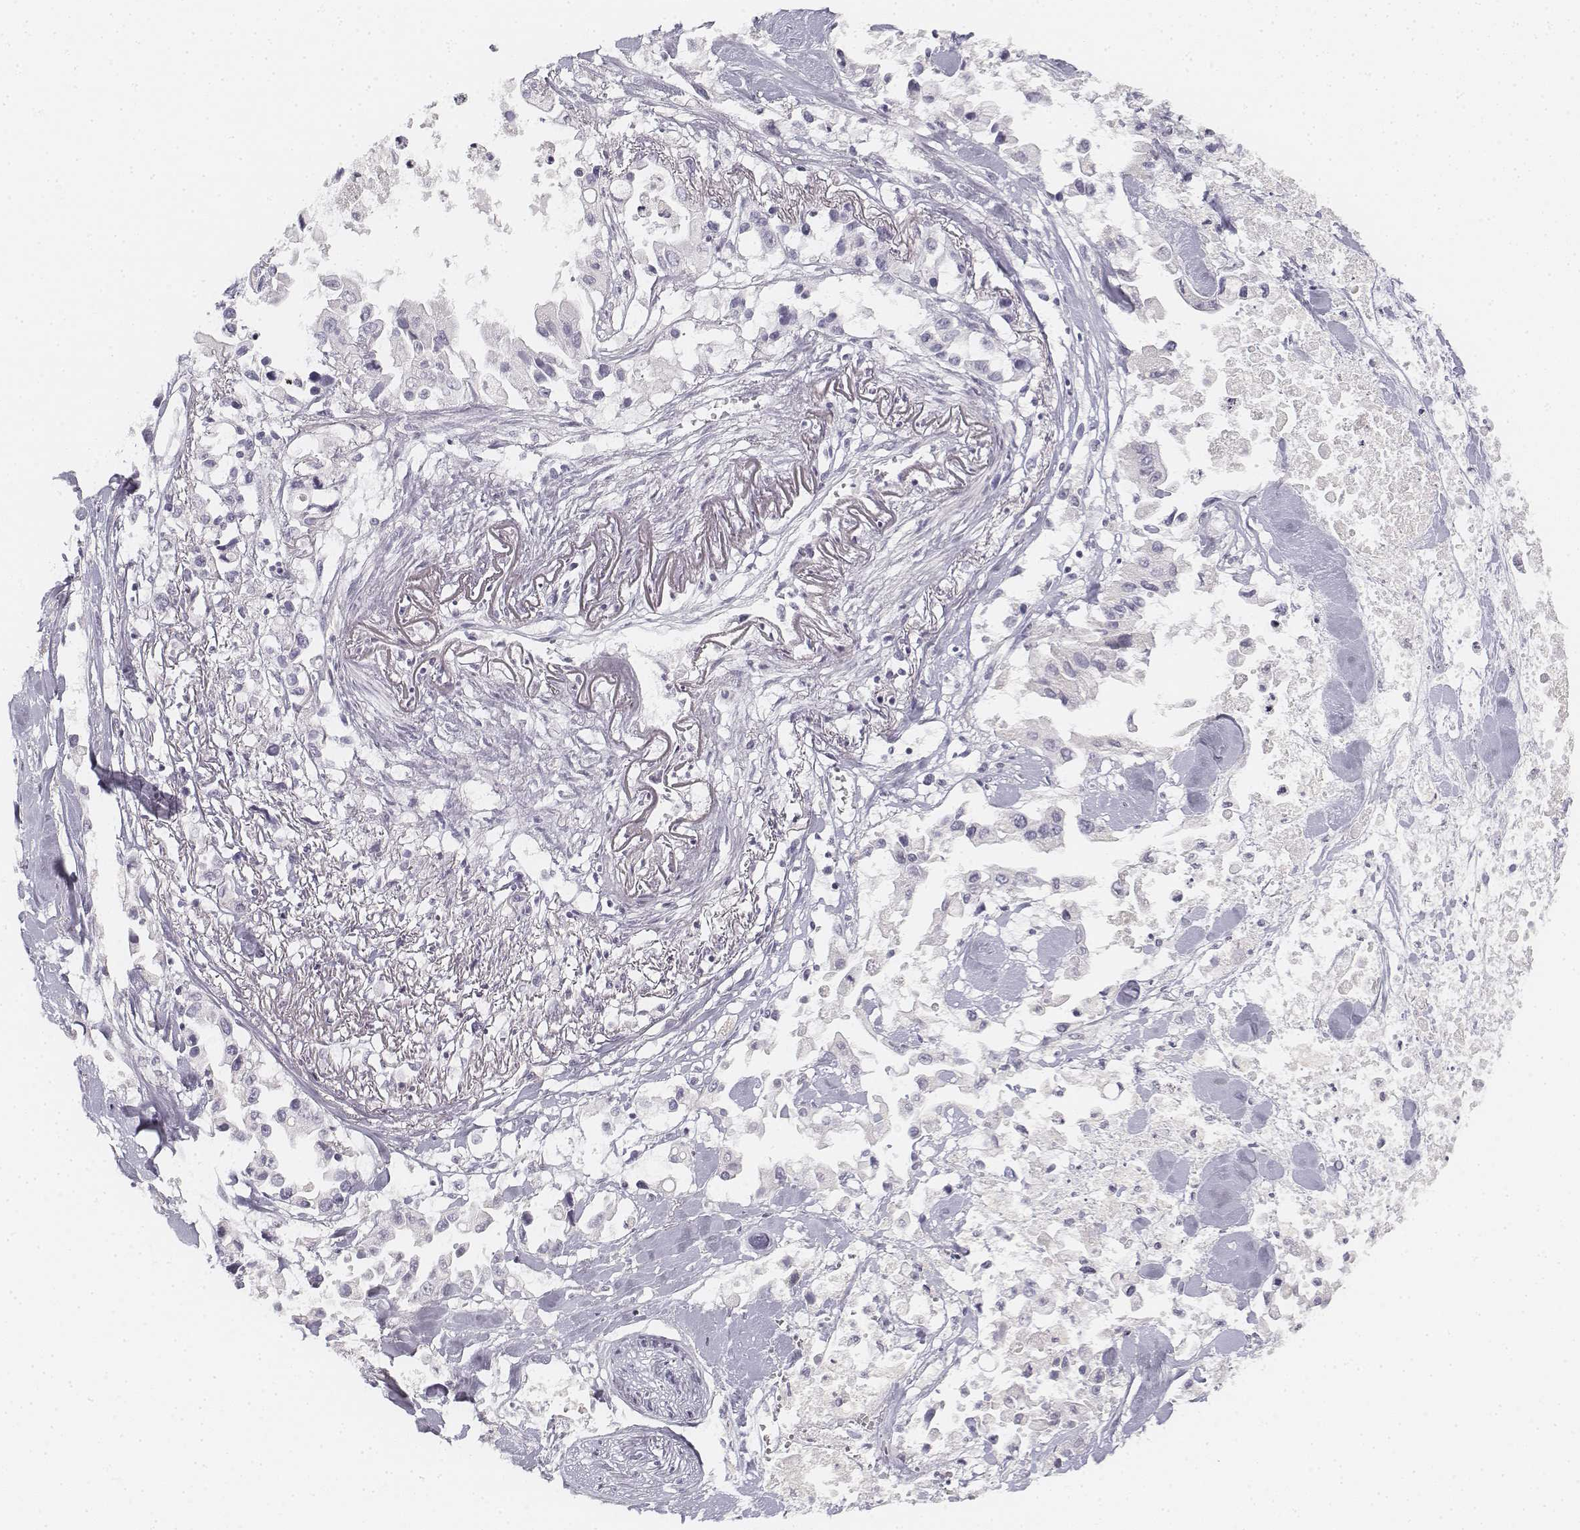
{"staining": {"intensity": "negative", "quantity": "none", "location": "none"}, "tissue": "pancreatic cancer", "cell_type": "Tumor cells", "image_type": "cancer", "snomed": [{"axis": "morphology", "description": "Adenocarcinoma, NOS"}, {"axis": "topography", "description": "Pancreas"}], "caption": "Immunohistochemistry of human pancreatic cancer (adenocarcinoma) exhibits no positivity in tumor cells. The staining was performed using DAB to visualize the protein expression in brown, while the nuclei were stained in blue with hematoxylin (Magnification: 20x).", "gene": "DSG4", "patient": {"sex": "female", "age": 83}}